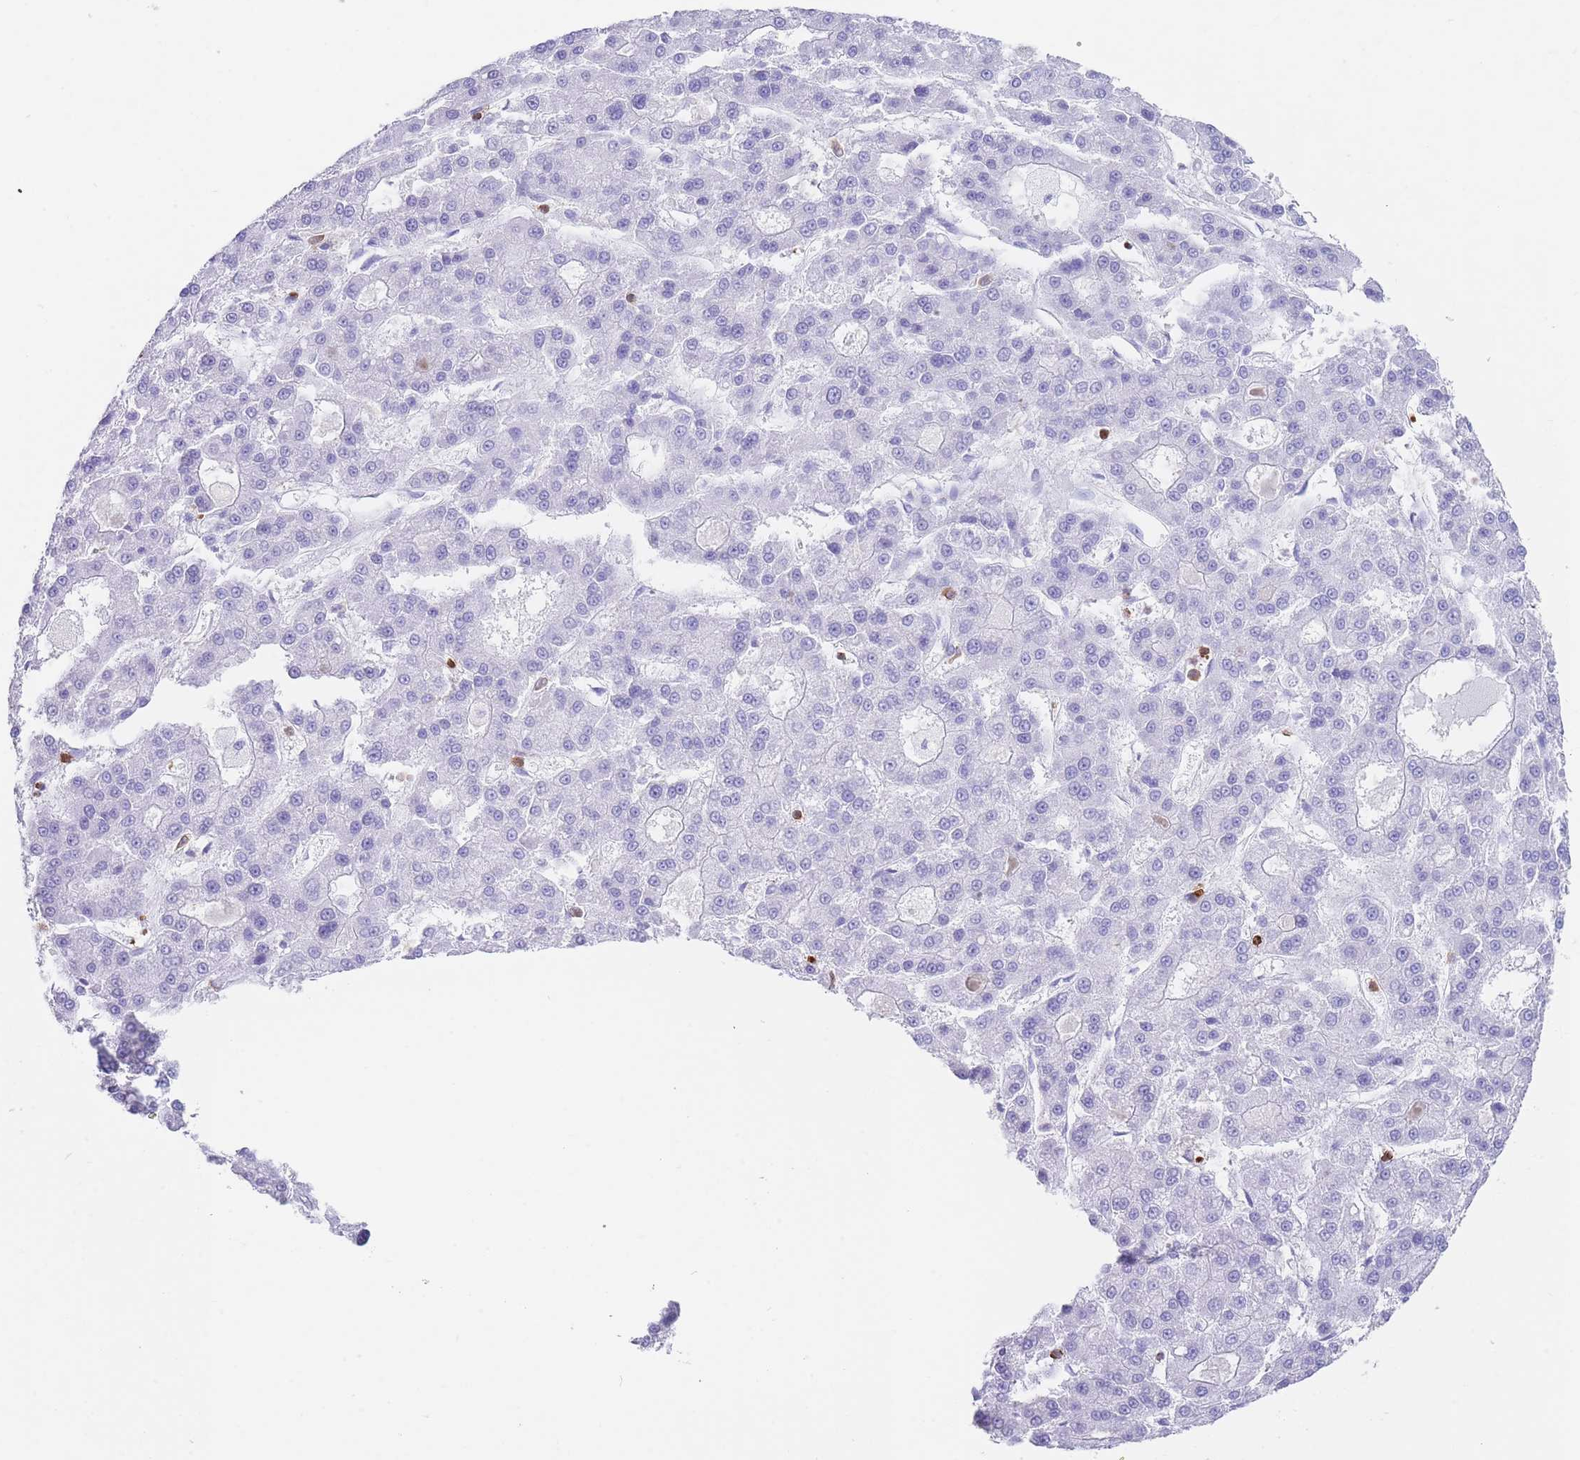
{"staining": {"intensity": "negative", "quantity": "none", "location": "none"}, "tissue": "liver cancer", "cell_type": "Tumor cells", "image_type": "cancer", "snomed": [{"axis": "morphology", "description": "Carcinoma, Hepatocellular, NOS"}, {"axis": "topography", "description": "Liver"}], "caption": "The photomicrograph demonstrates no staining of tumor cells in liver cancer (hepatocellular carcinoma). The staining was performed using DAB to visualize the protein expression in brown, while the nuclei were stained in blue with hematoxylin (Magnification: 20x).", "gene": "CORO1A", "patient": {"sex": "male", "age": 70}}